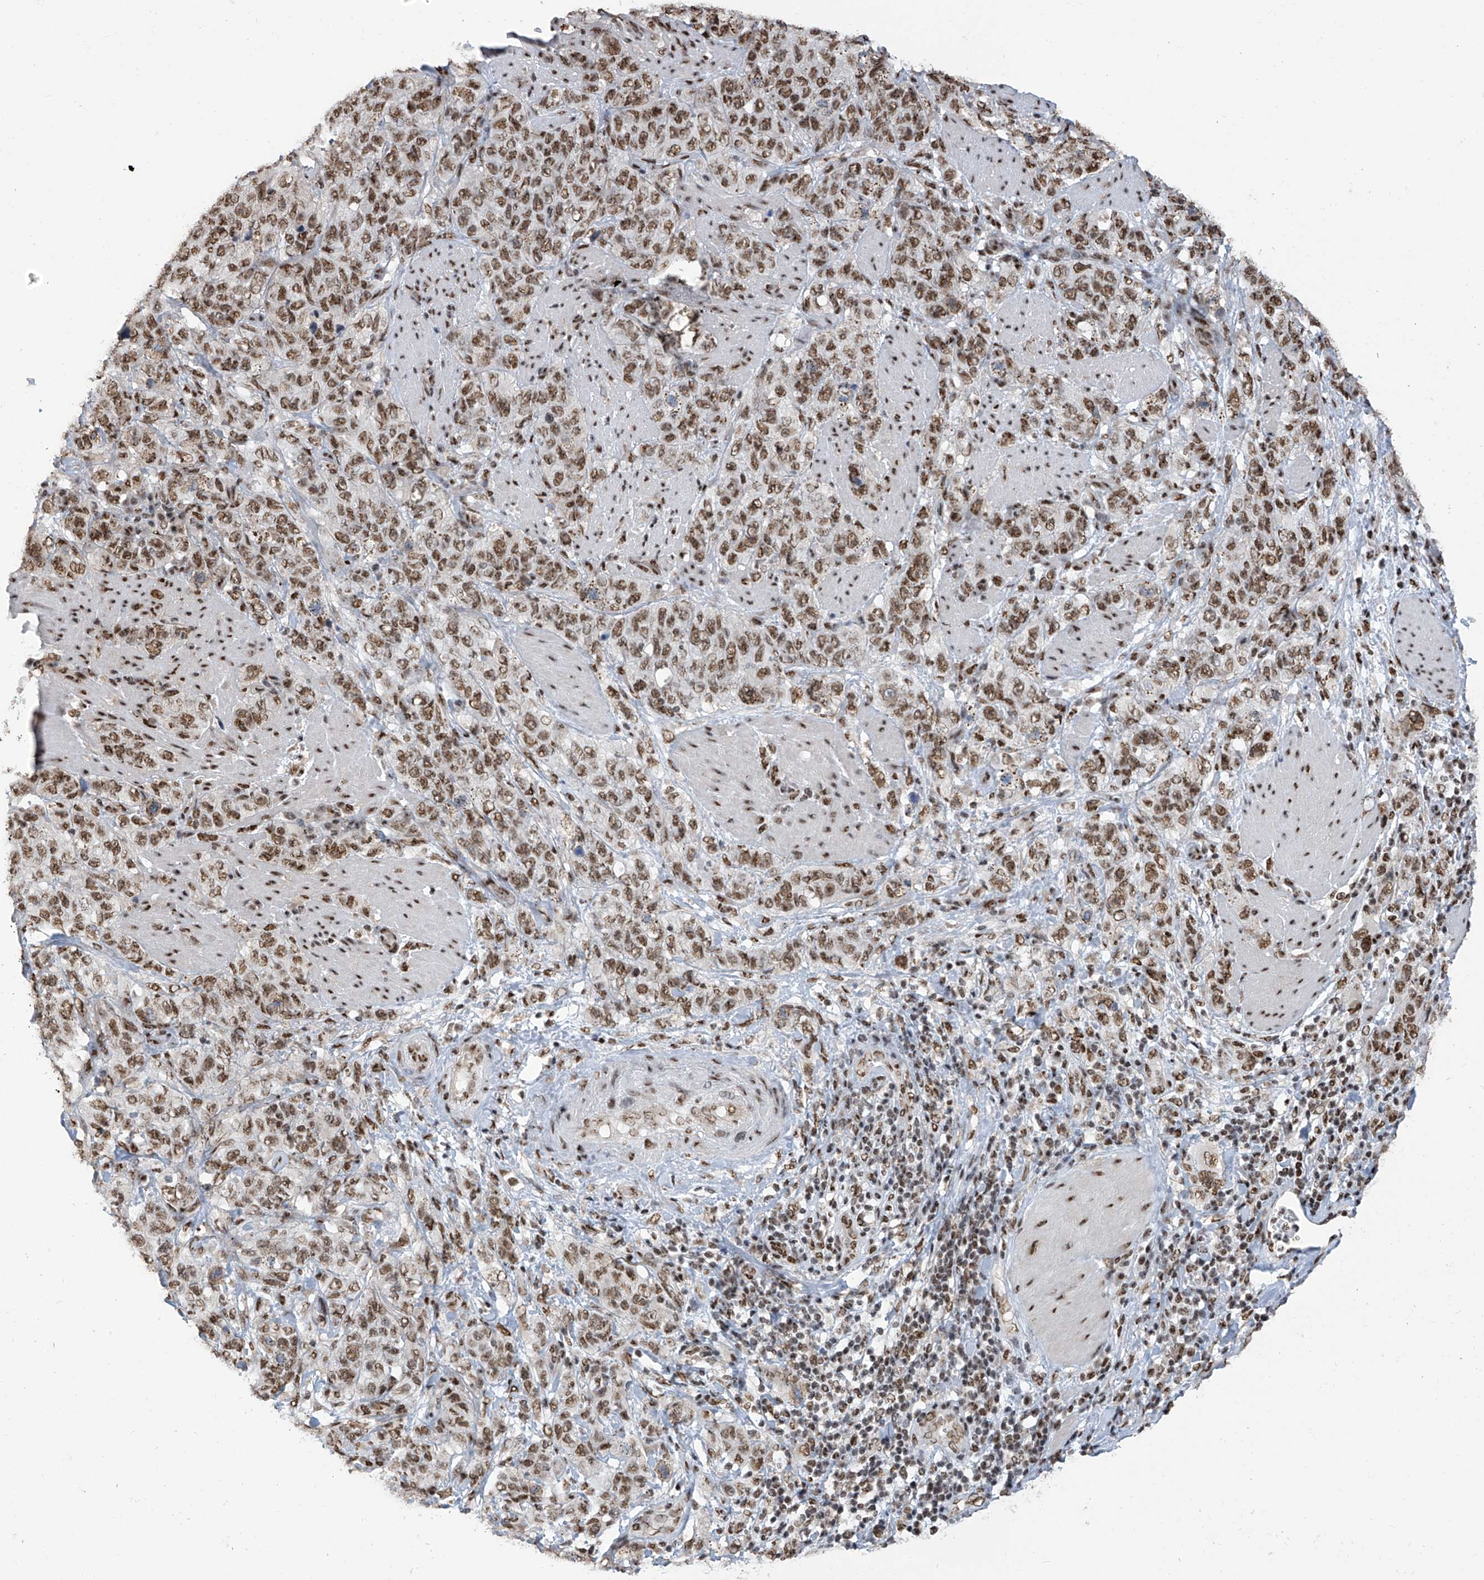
{"staining": {"intensity": "moderate", "quantity": ">75%", "location": "nuclear"}, "tissue": "stomach cancer", "cell_type": "Tumor cells", "image_type": "cancer", "snomed": [{"axis": "morphology", "description": "Adenocarcinoma, NOS"}, {"axis": "topography", "description": "Stomach"}], "caption": "A micrograph showing moderate nuclear staining in approximately >75% of tumor cells in stomach cancer, as visualized by brown immunohistochemical staining.", "gene": "APLF", "patient": {"sex": "male", "age": 48}}